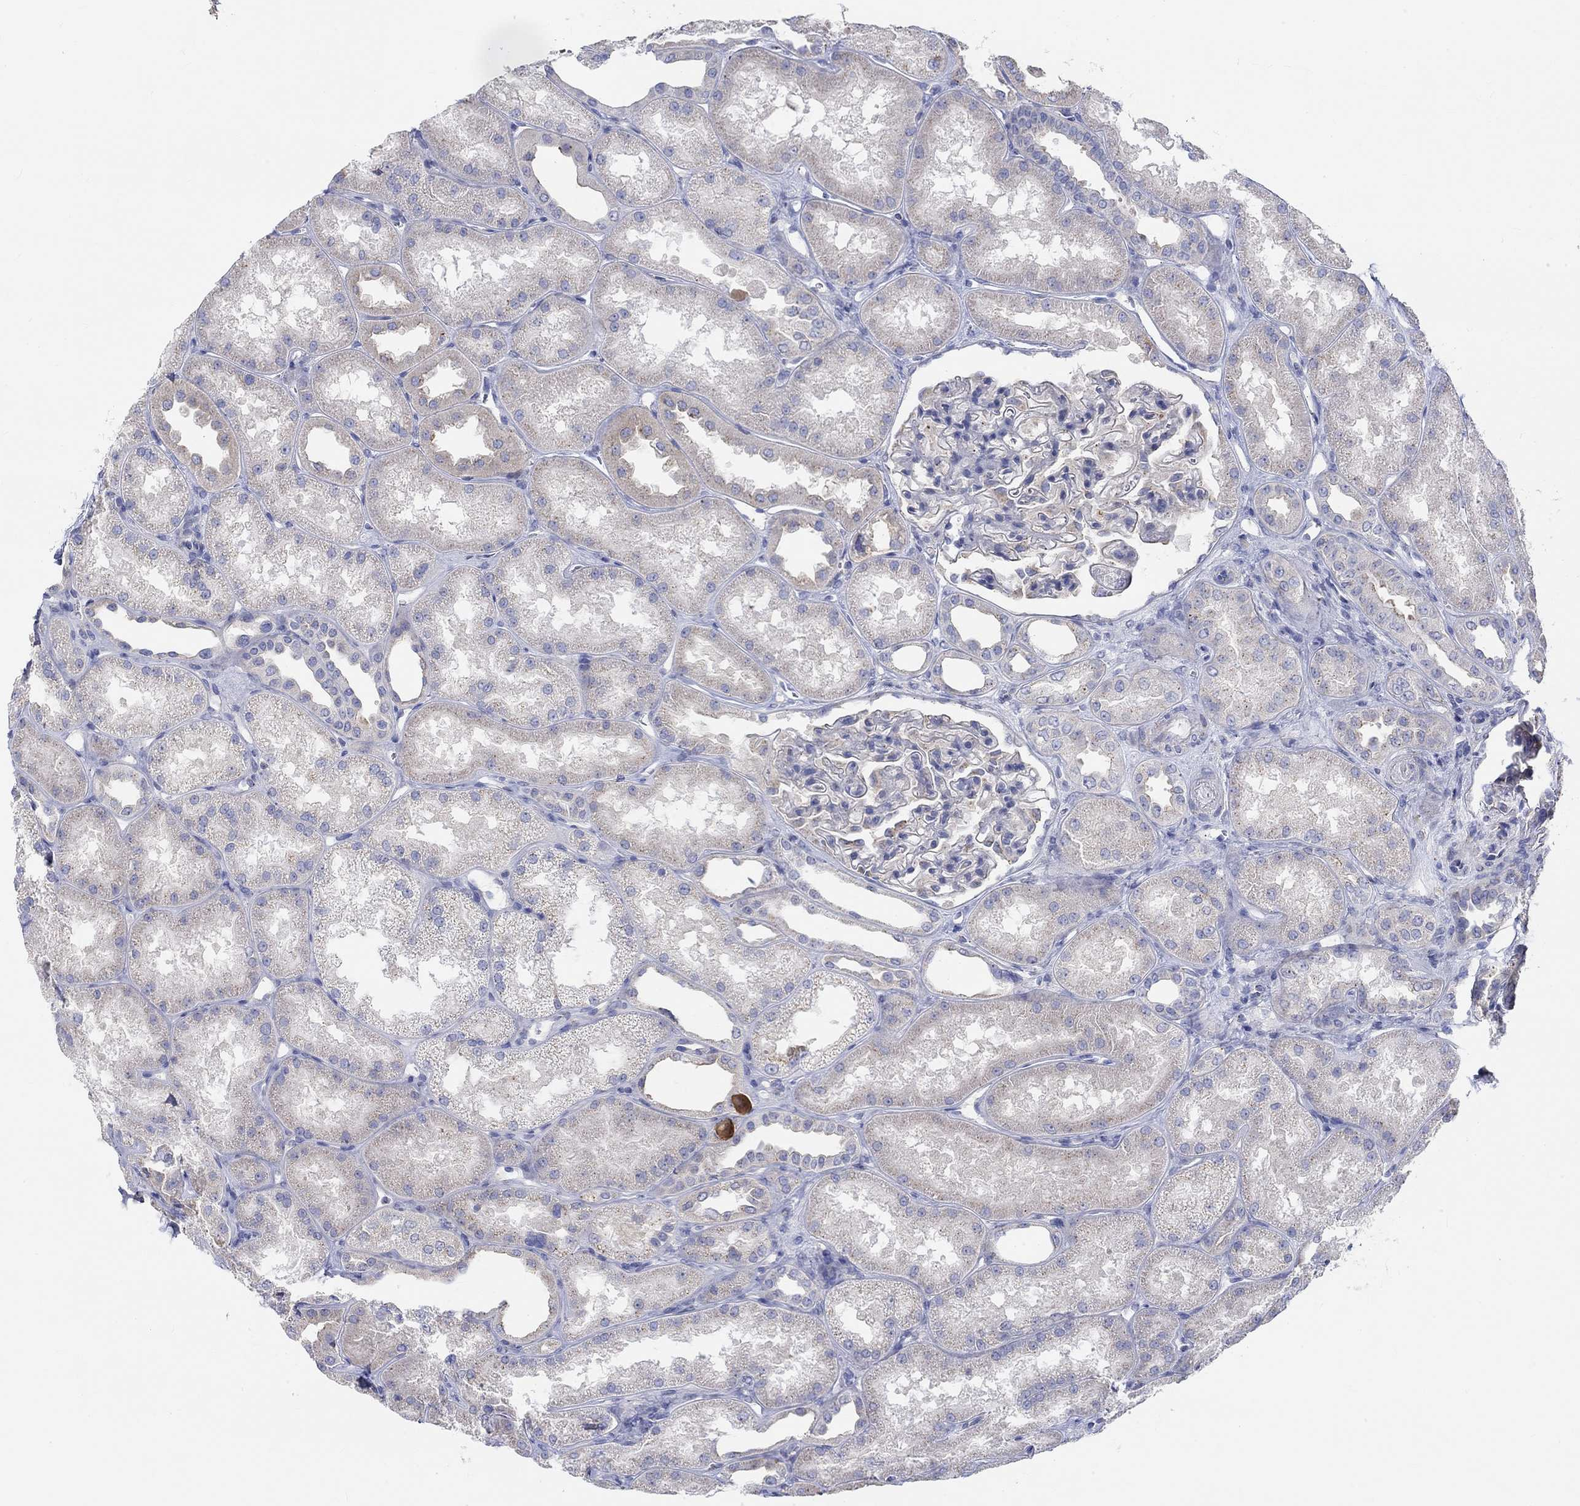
{"staining": {"intensity": "weak", "quantity": "<25%", "location": "cytoplasmic/membranous"}, "tissue": "kidney", "cell_type": "Cells in glomeruli", "image_type": "normal", "snomed": [{"axis": "morphology", "description": "Normal tissue, NOS"}, {"axis": "topography", "description": "Kidney"}], "caption": "The immunohistochemistry image has no significant staining in cells in glomeruli of kidney.", "gene": "NAV3", "patient": {"sex": "male", "age": 61}}